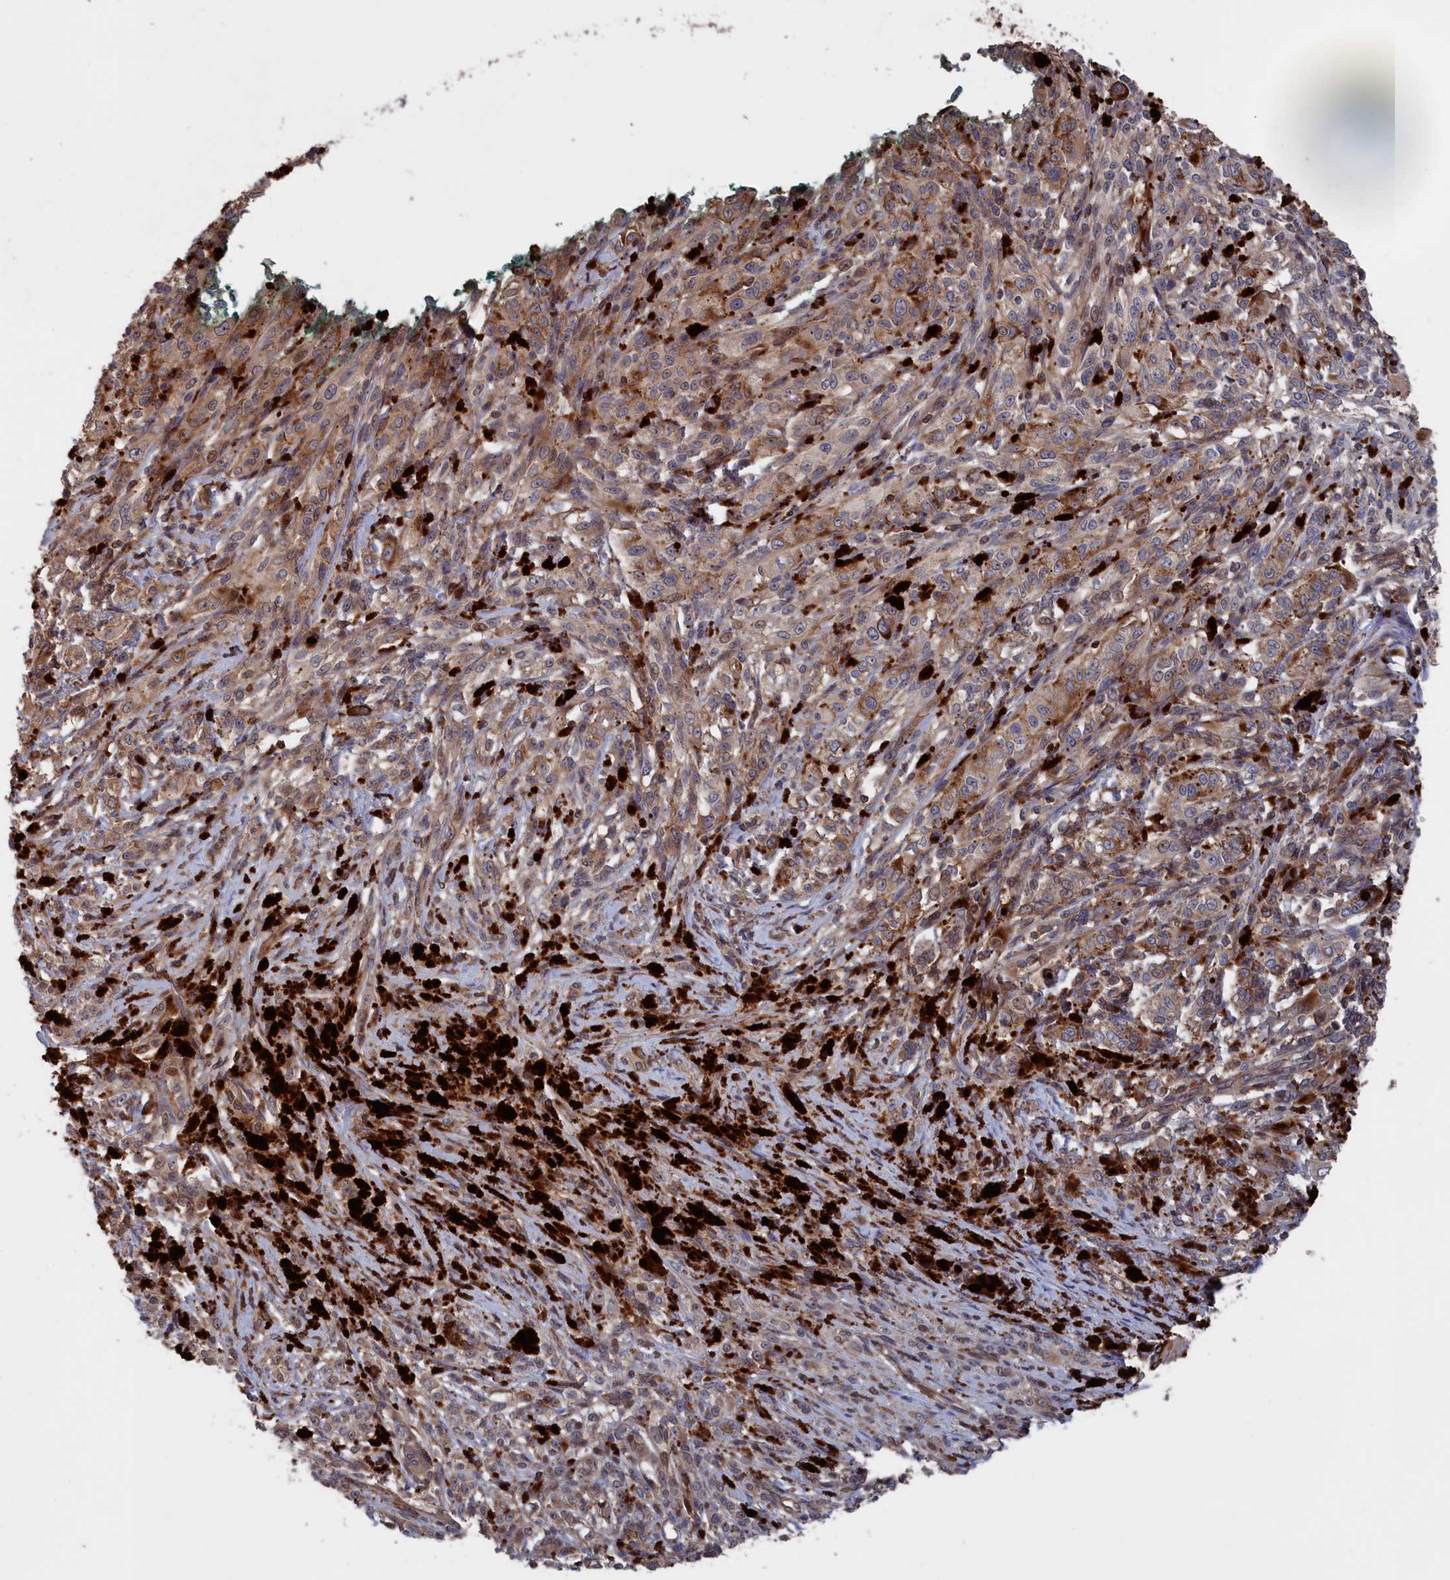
{"staining": {"intensity": "weak", "quantity": "<25%", "location": "cytoplasmic/membranous"}, "tissue": "melanoma", "cell_type": "Tumor cells", "image_type": "cancer", "snomed": [{"axis": "morphology", "description": "Malignant melanoma, NOS"}, {"axis": "topography", "description": "Skin"}], "caption": "Melanoma was stained to show a protein in brown. There is no significant expression in tumor cells.", "gene": "PLA2G15", "patient": {"sex": "female", "age": 52}}